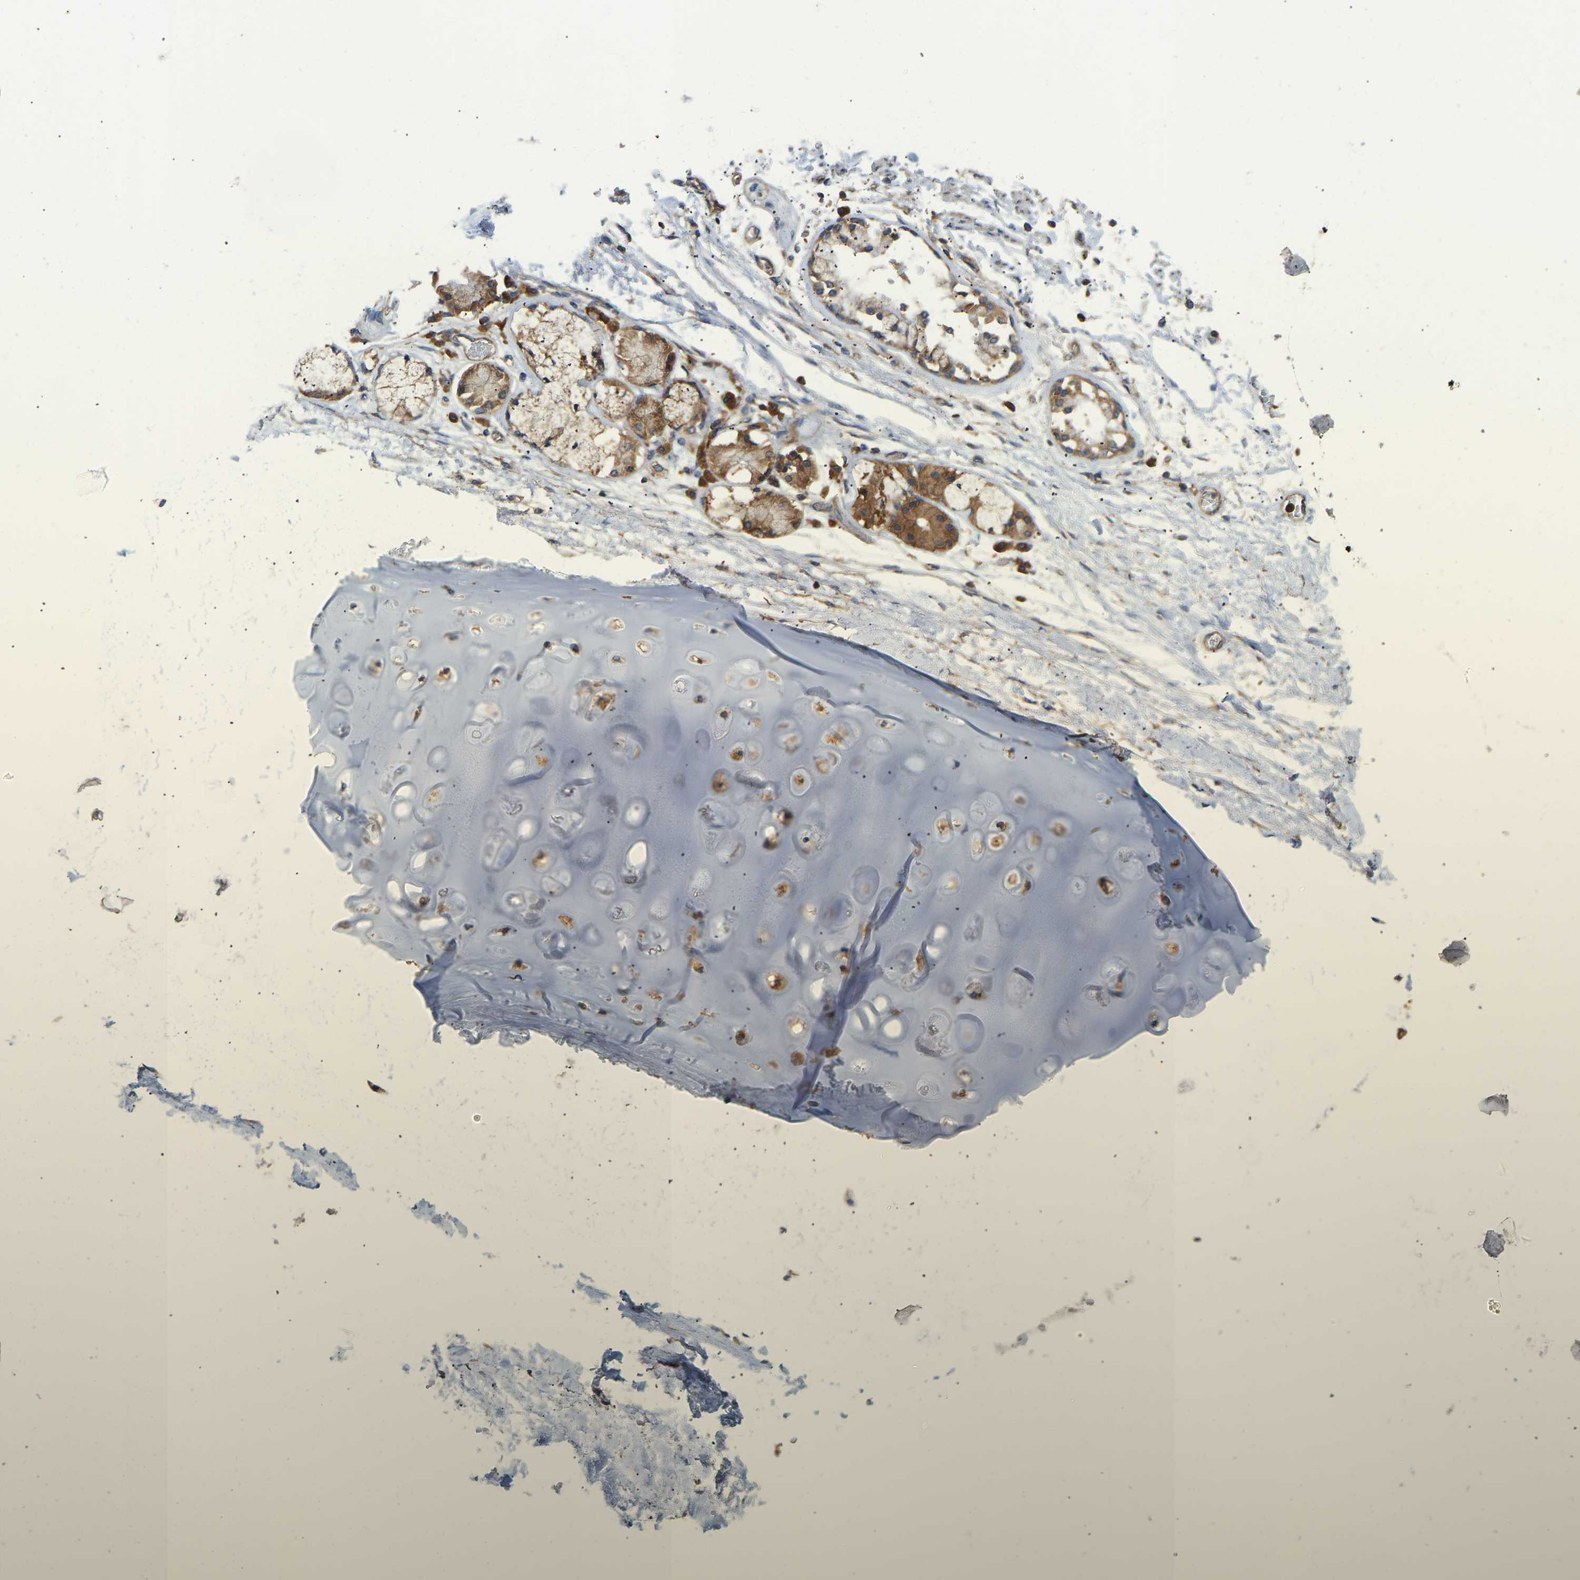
{"staining": {"intensity": "moderate", "quantity": "<25%", "location": "cytoplasmic/membranous"}, "tissue": "adipose tissue", "cell_type": "Adipocytes", "image_type": "normal", "snomed": [{"axis": "morphology", "description": "Normal tissue, NOS"}, {"axis": "topography", "description": "Cartilage tissue"}, {"axis": "topography", "description": "Lung"}], "caption": "High-magnification brightfield microscopy of unremarkable adipose tissue stained with DAB (3,3'-diaminobenzidine) (brown) and counterstained with hematoxylin (blue). adipocytes exhibit moderate cytoplasmic/membranous expression is identified in about<25% of cells. (DAB IHC with brightfield microscopy, high magnification).", "gene": "RPS6KB2", "patient": {"sex": "female", "age": 77}}